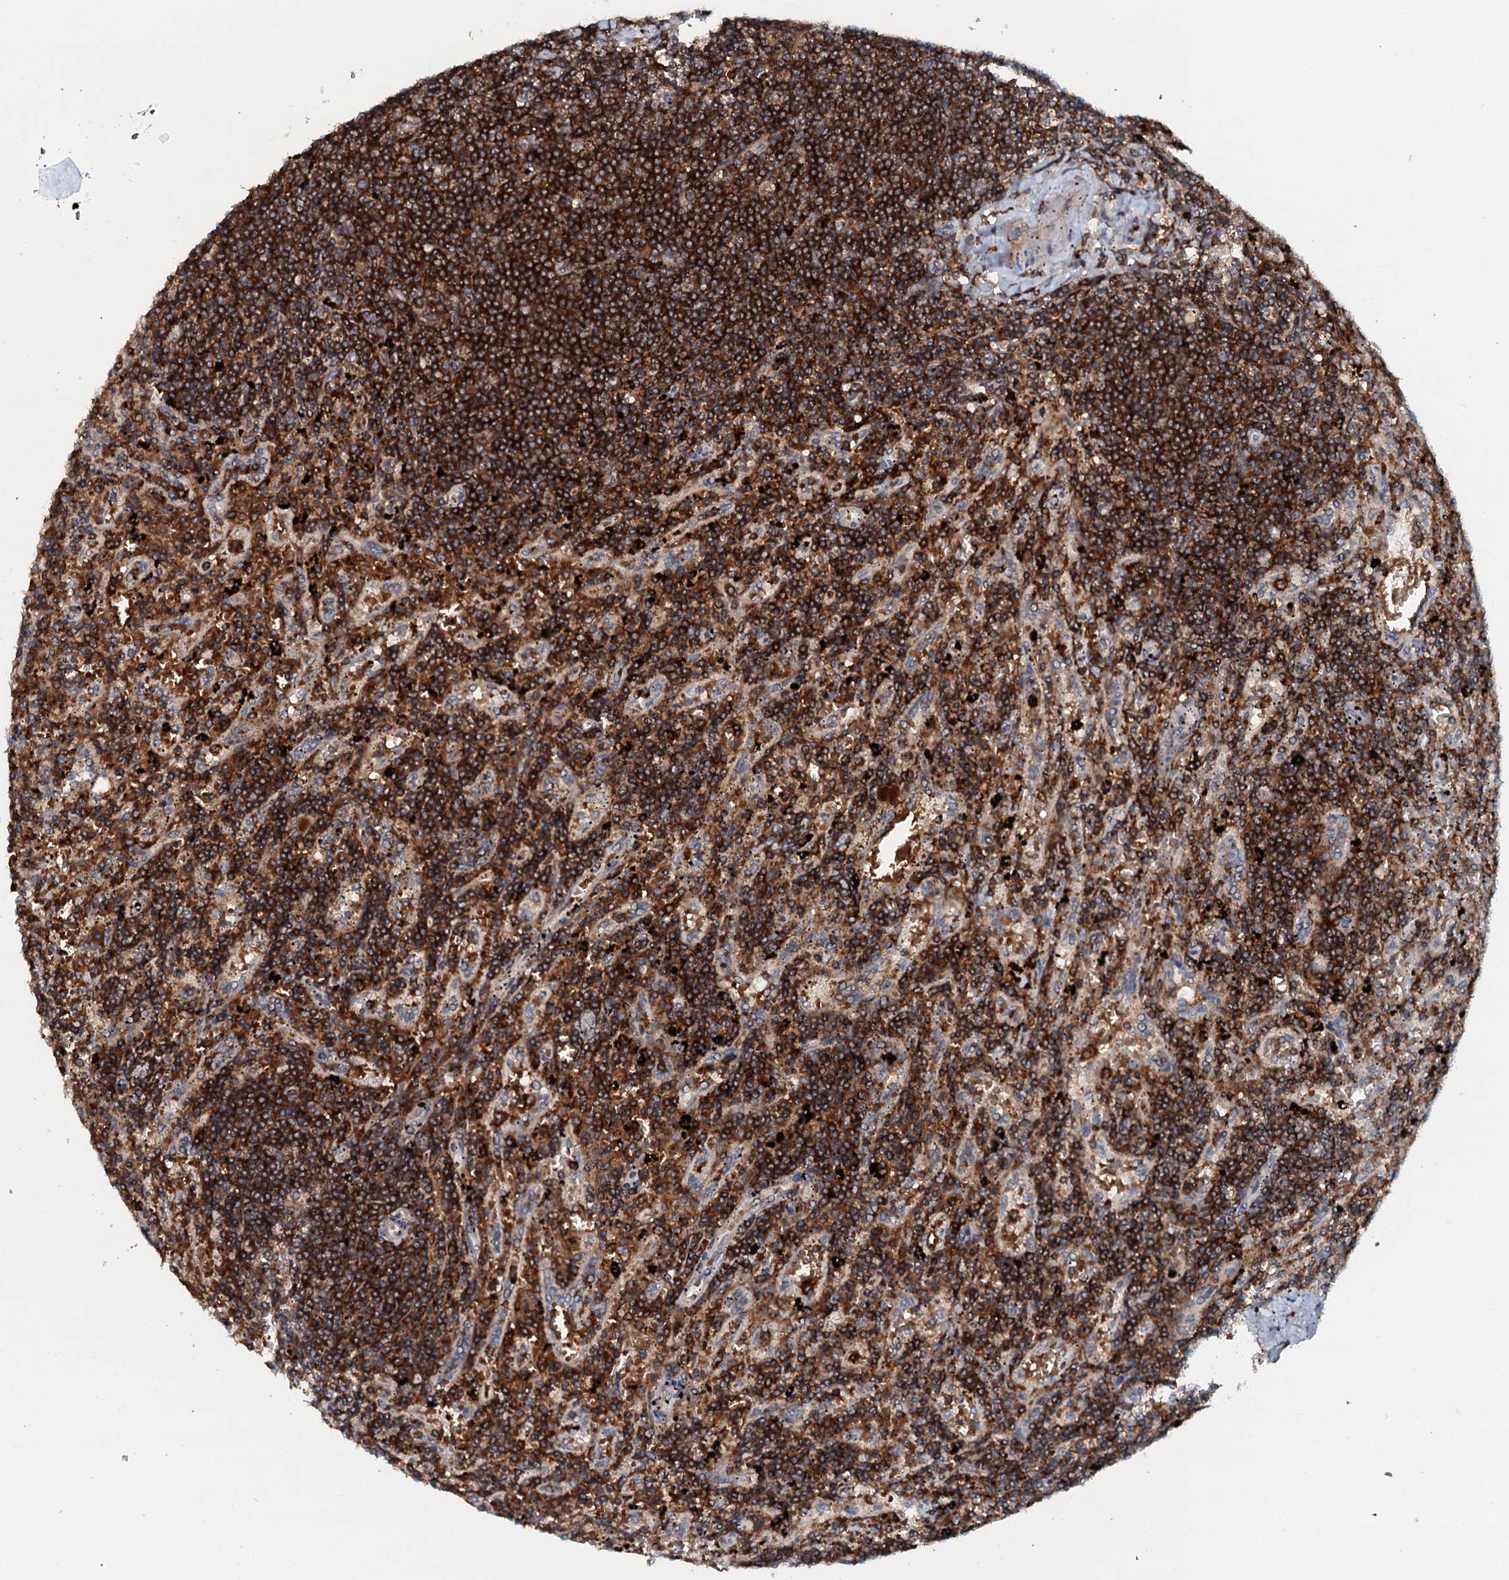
{"staining": {"intensity": "strong", "quantity": ">75%", "location": "cytoplasmic/membranous"}, "tissue": "lymphoma", "cell_type": "Tumor cells", "image_type": "cancer", "snomed": [{"axis": "morphology", "description": "Malignant lymphoma, non-Hodgkin's type, Low grade"}, {"axis": "topography", "description": "Spleen"}], "caption": "Human low-grade malignant lymphoma, non-Hodgkin's type stained with a brown dye exhibits strong cytoplasmic/membranous positive staining in about >75% of tumor cells.", "gene": "VAMP8", "patient": {"sex": "male", "age": 76}}